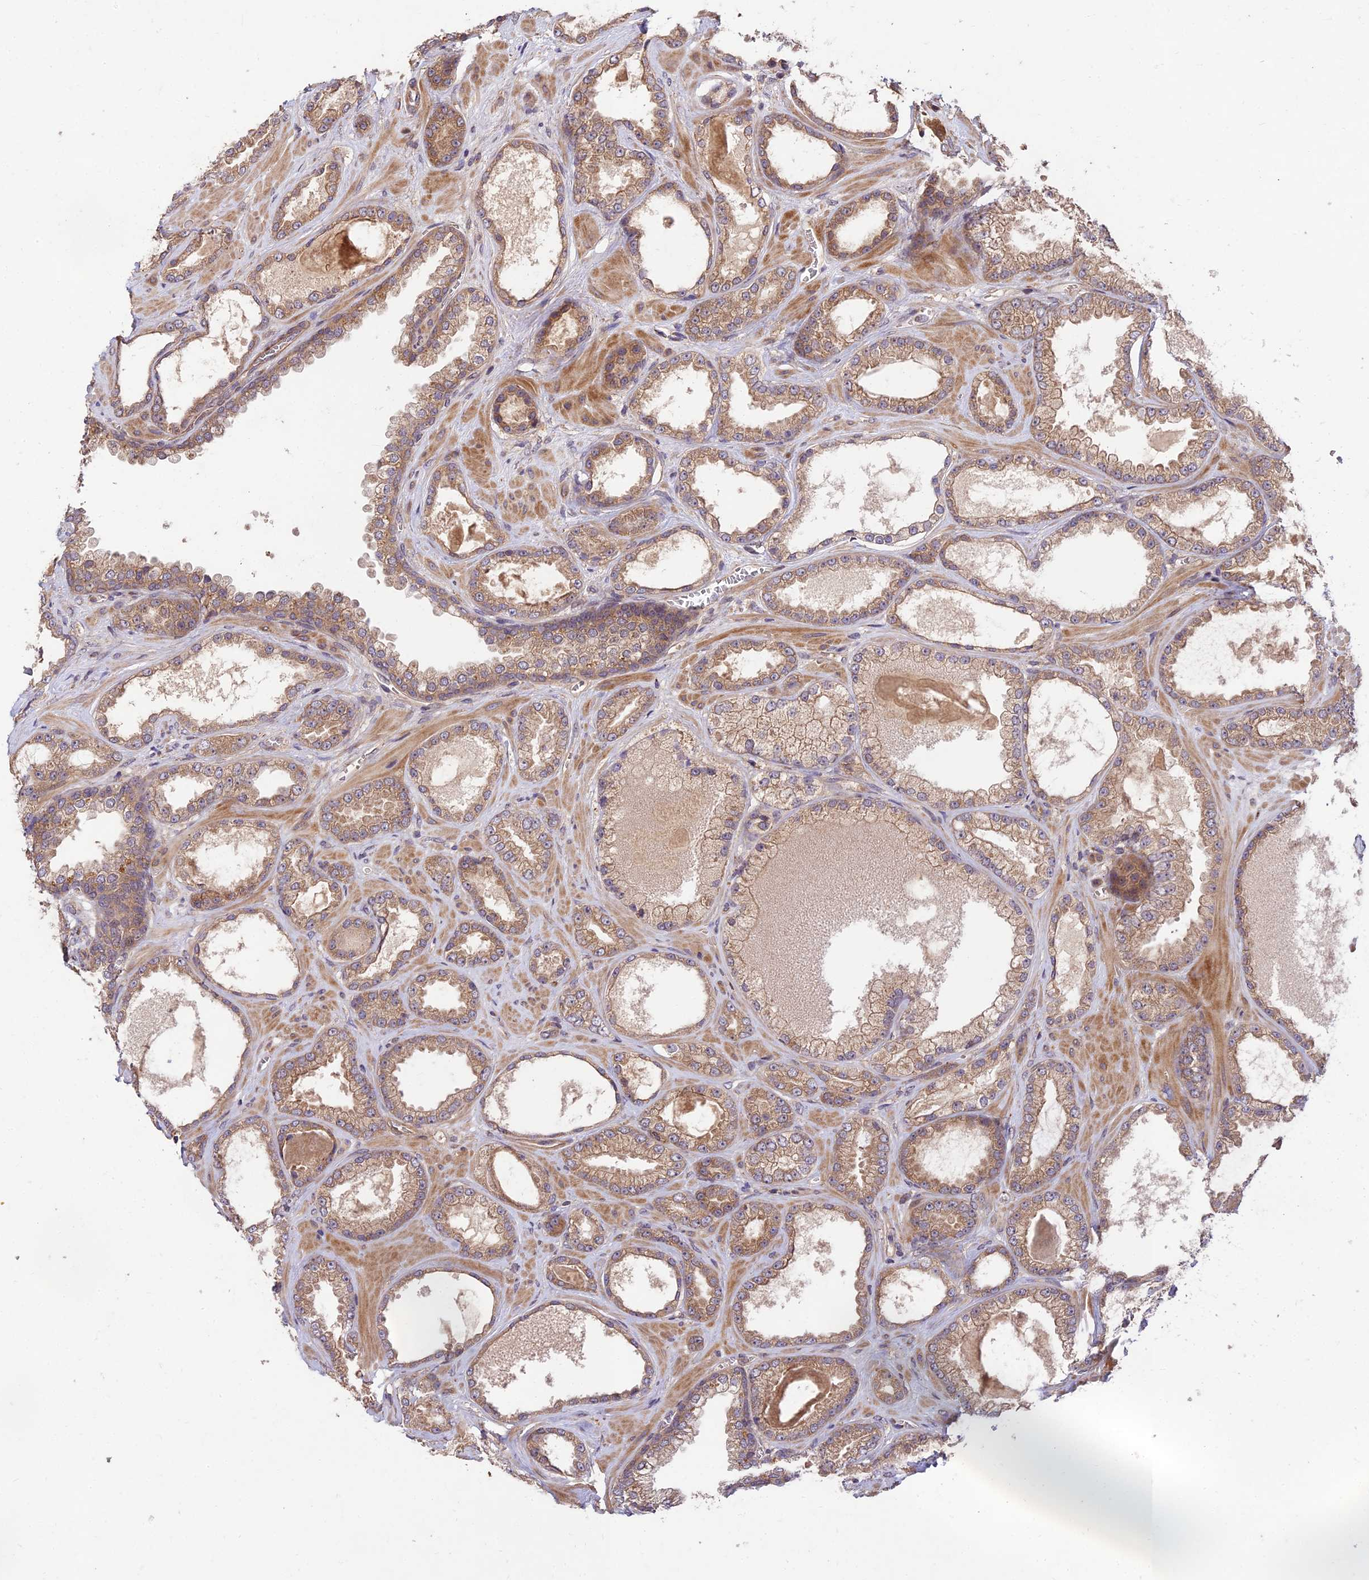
{"staining": {"intensity": "moderate", "quantity": ">75%", "location": "cytoplasmic/membranous"}, "tissue": "prostate cancer", "cell_type": "Tumor cells", "image_type": "cancer", "snomed": [{"axis": "morphology", "description": "Adenocarcinoma, Low grade"}, {"axis": "topography", "description": "Prostate"}], "caption": "Protein expression analysis of adenocarcinoma (low-grade) (prostate) exhibits moderate cytoplasmic/membranous staining in approximately >75% of tumor cells.", "gene": "MKKS", "patient": {"sex": "male", "age": 57}}